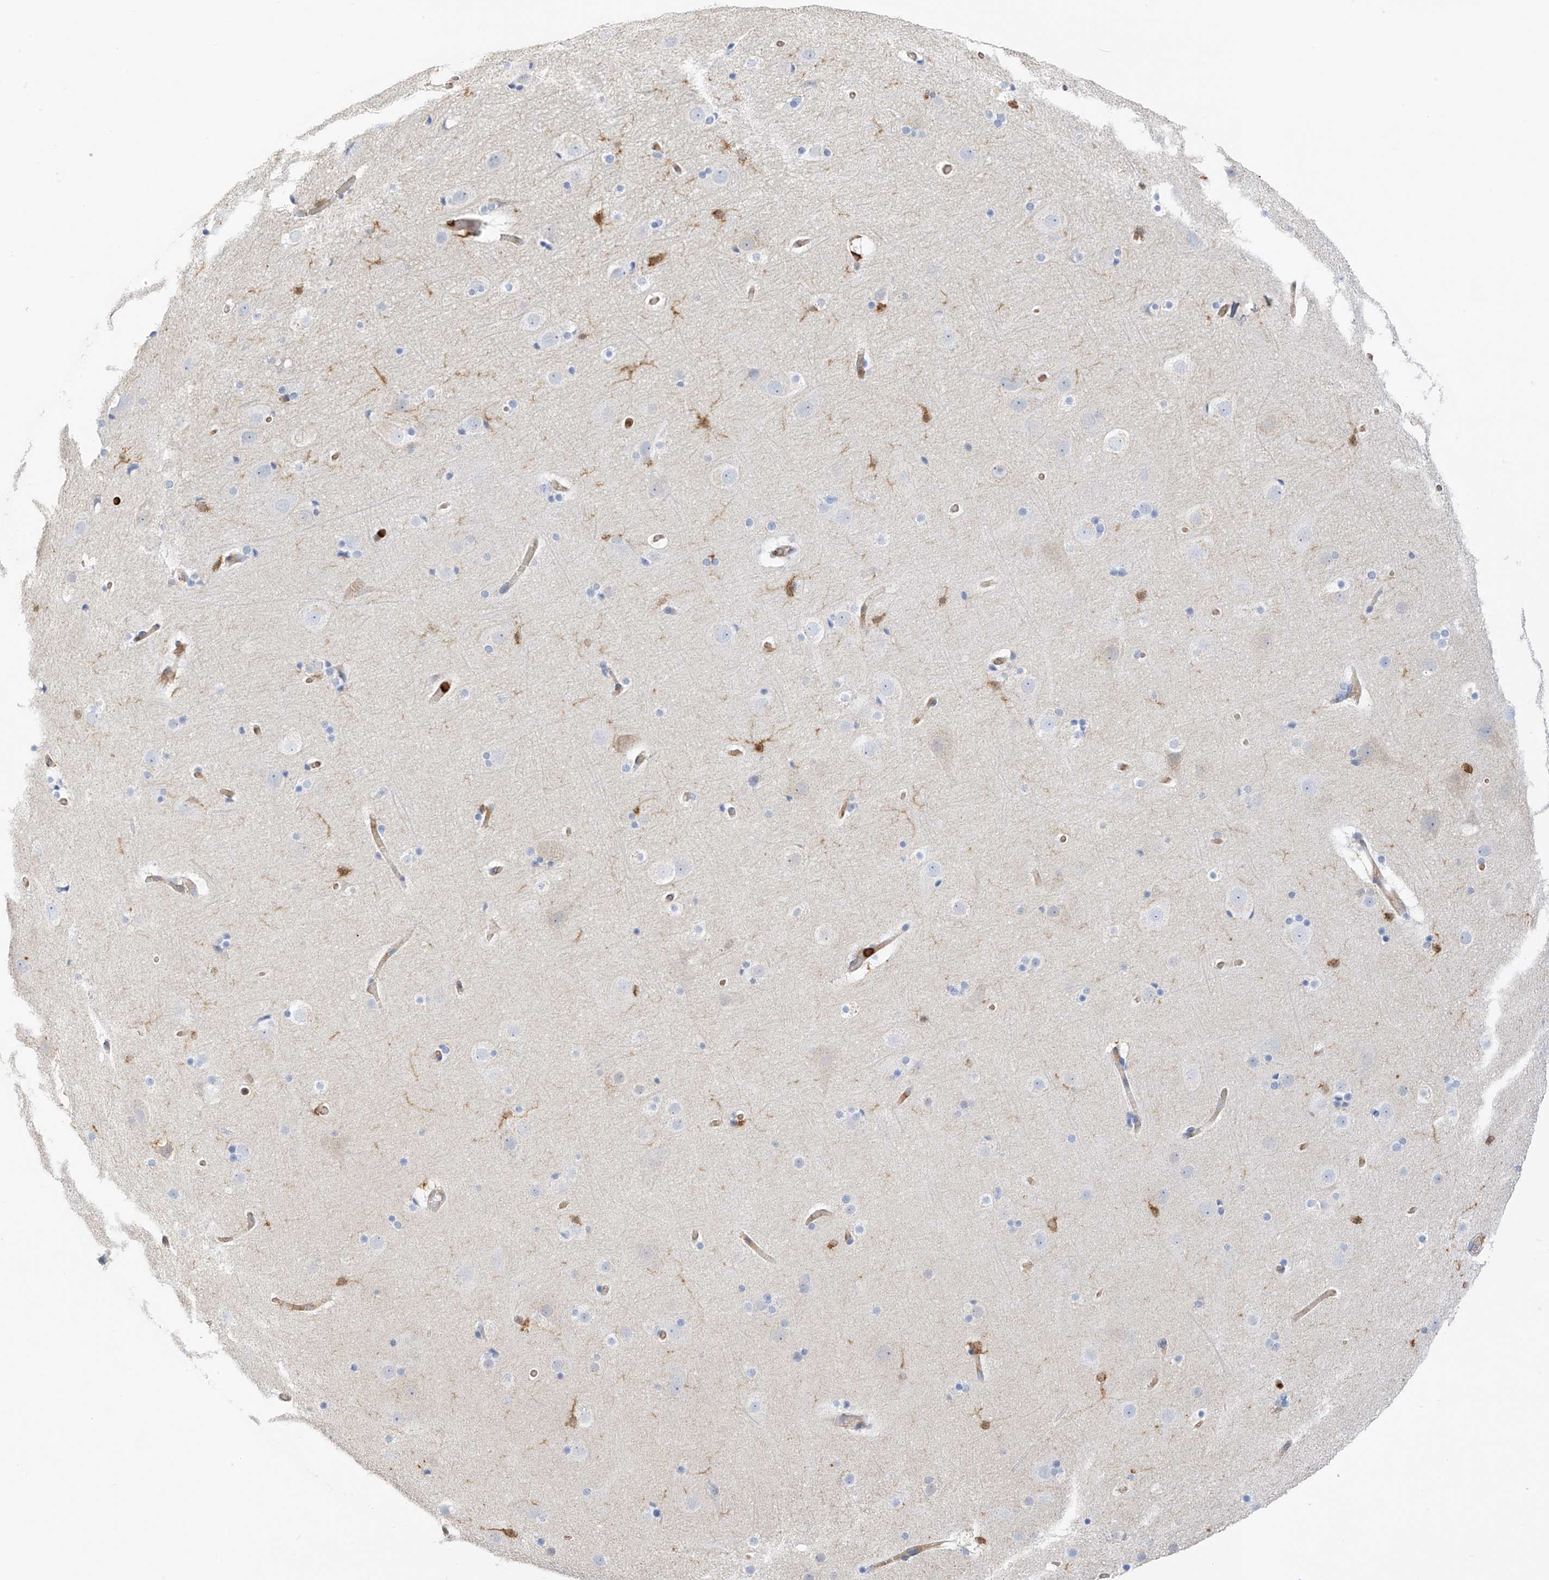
{"staining": {"intensity": "weak", "quantity": ">75%", "location": "cytoplasmic/membranous"}, "tissue": "cerebral cortex", "cell_type": "Endothelial cells", "image_type": "normal", "snomed": [{"axis": "morphology", "description": "Normal tissue, NOS"}, {"axis": "topography", "description": "Cerebral cortex"}], "caption": "Protein expression analysis of normal cerebral cortex reveals weak cytoplasmic/membranous expression in approximately >75% of endothelial cells.", "gene": "ARHGAP25", "patient": {"sex": "male", "age": 57}}